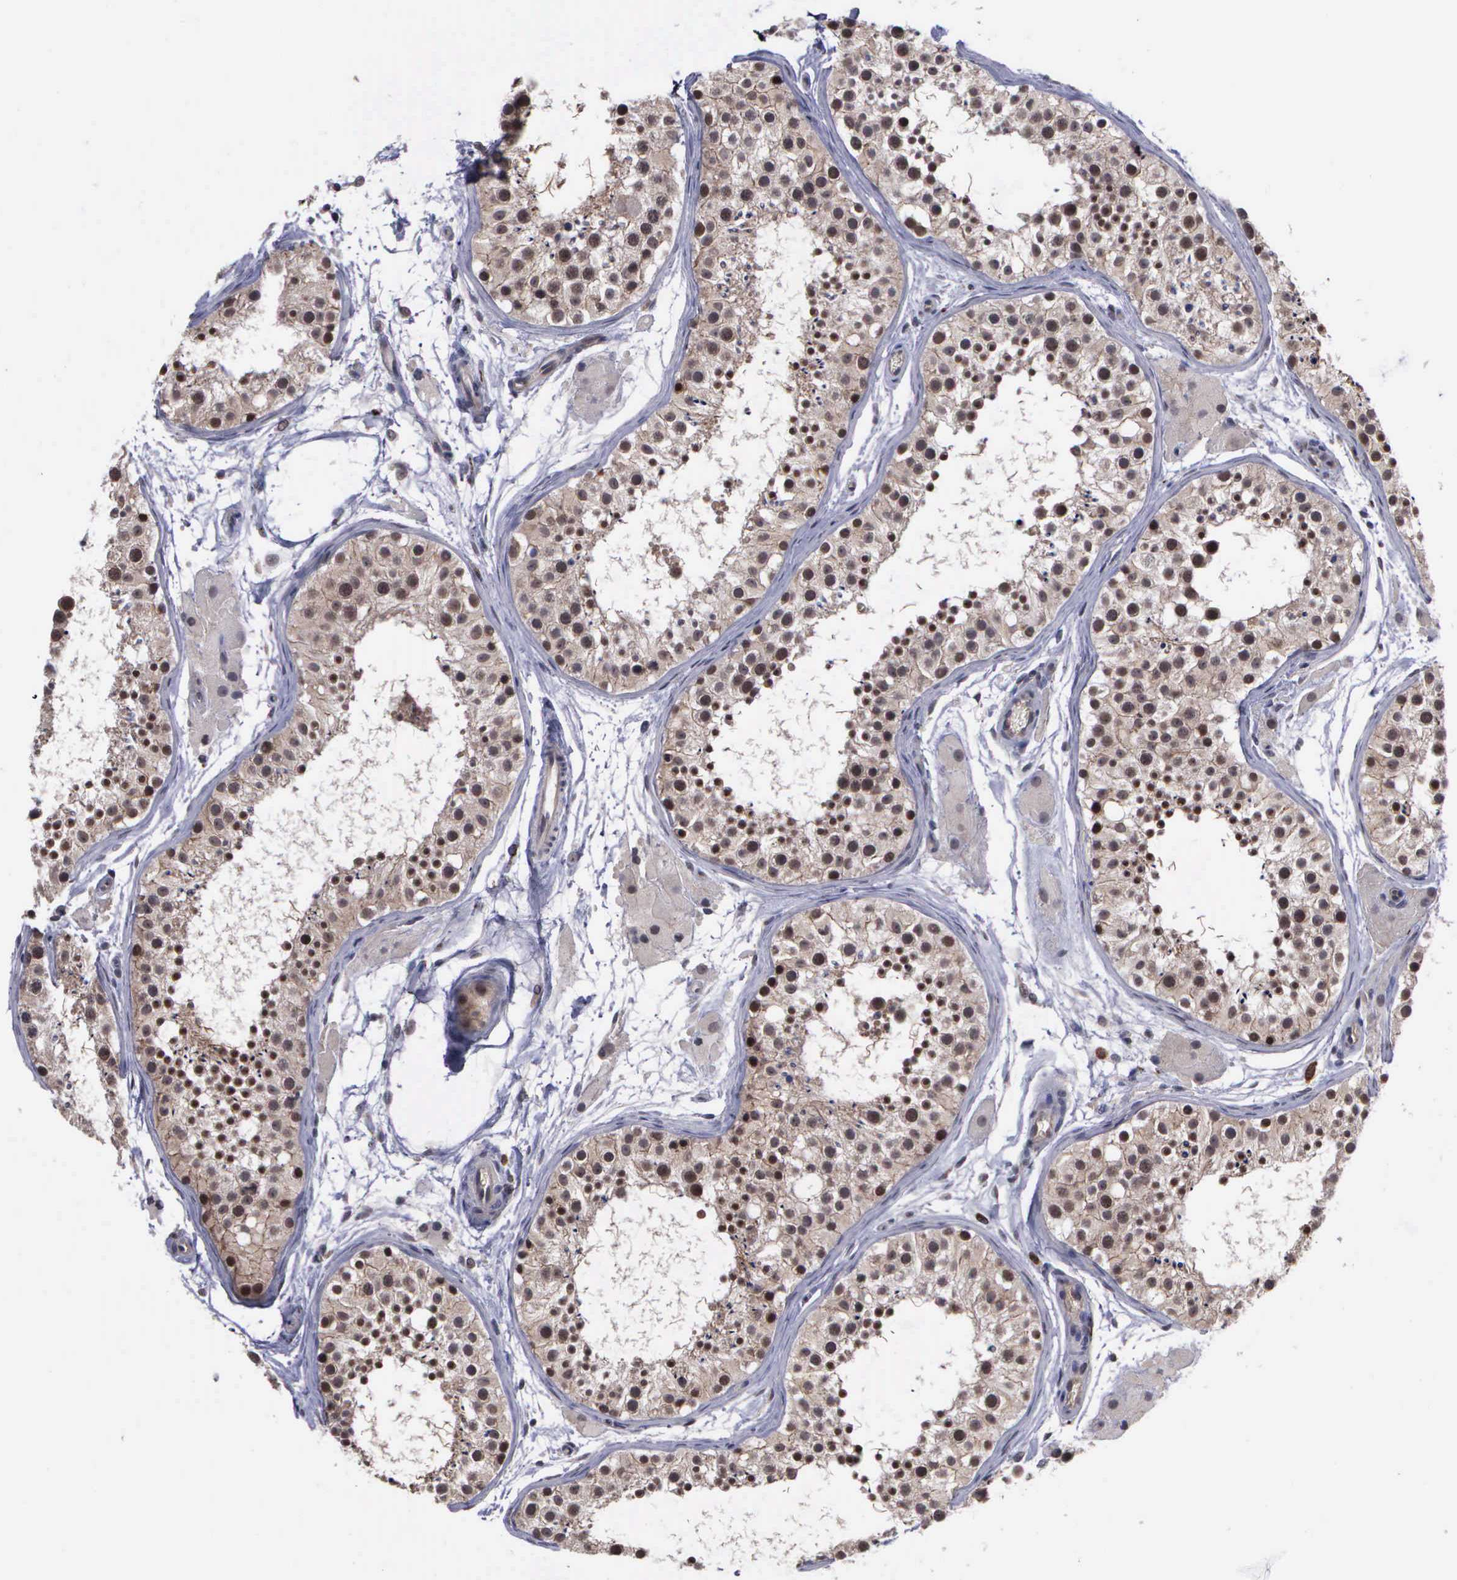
{"staining": {"intensity": "strong", "quantity": ">75%", "location": "cytoplasmic/membranous,nuclear"}, "tissue": "testis", "cell_type": "Cells in seminiferous ducts", "image_type": "normal", "snomed": [{"axis": "morphology", "description": "Normal tissue, NOS"}, {"axis": "topography", "description": "Testis"}], "caption": "Cells in seminiferous ducts show high levels of strong cytoplasmic/membranous,nuclear positivity in about >75% of cells in unremarkable human testis. The staining was performed using DAB (3,3'-diaminobenzidine) to visualize the protein expression in brown, while the nuclei were stained in blue with hematoxylin (Magnification: 20x).", "gene": "MAP3K9", "patient": {"sex": "male", "age": 29}}